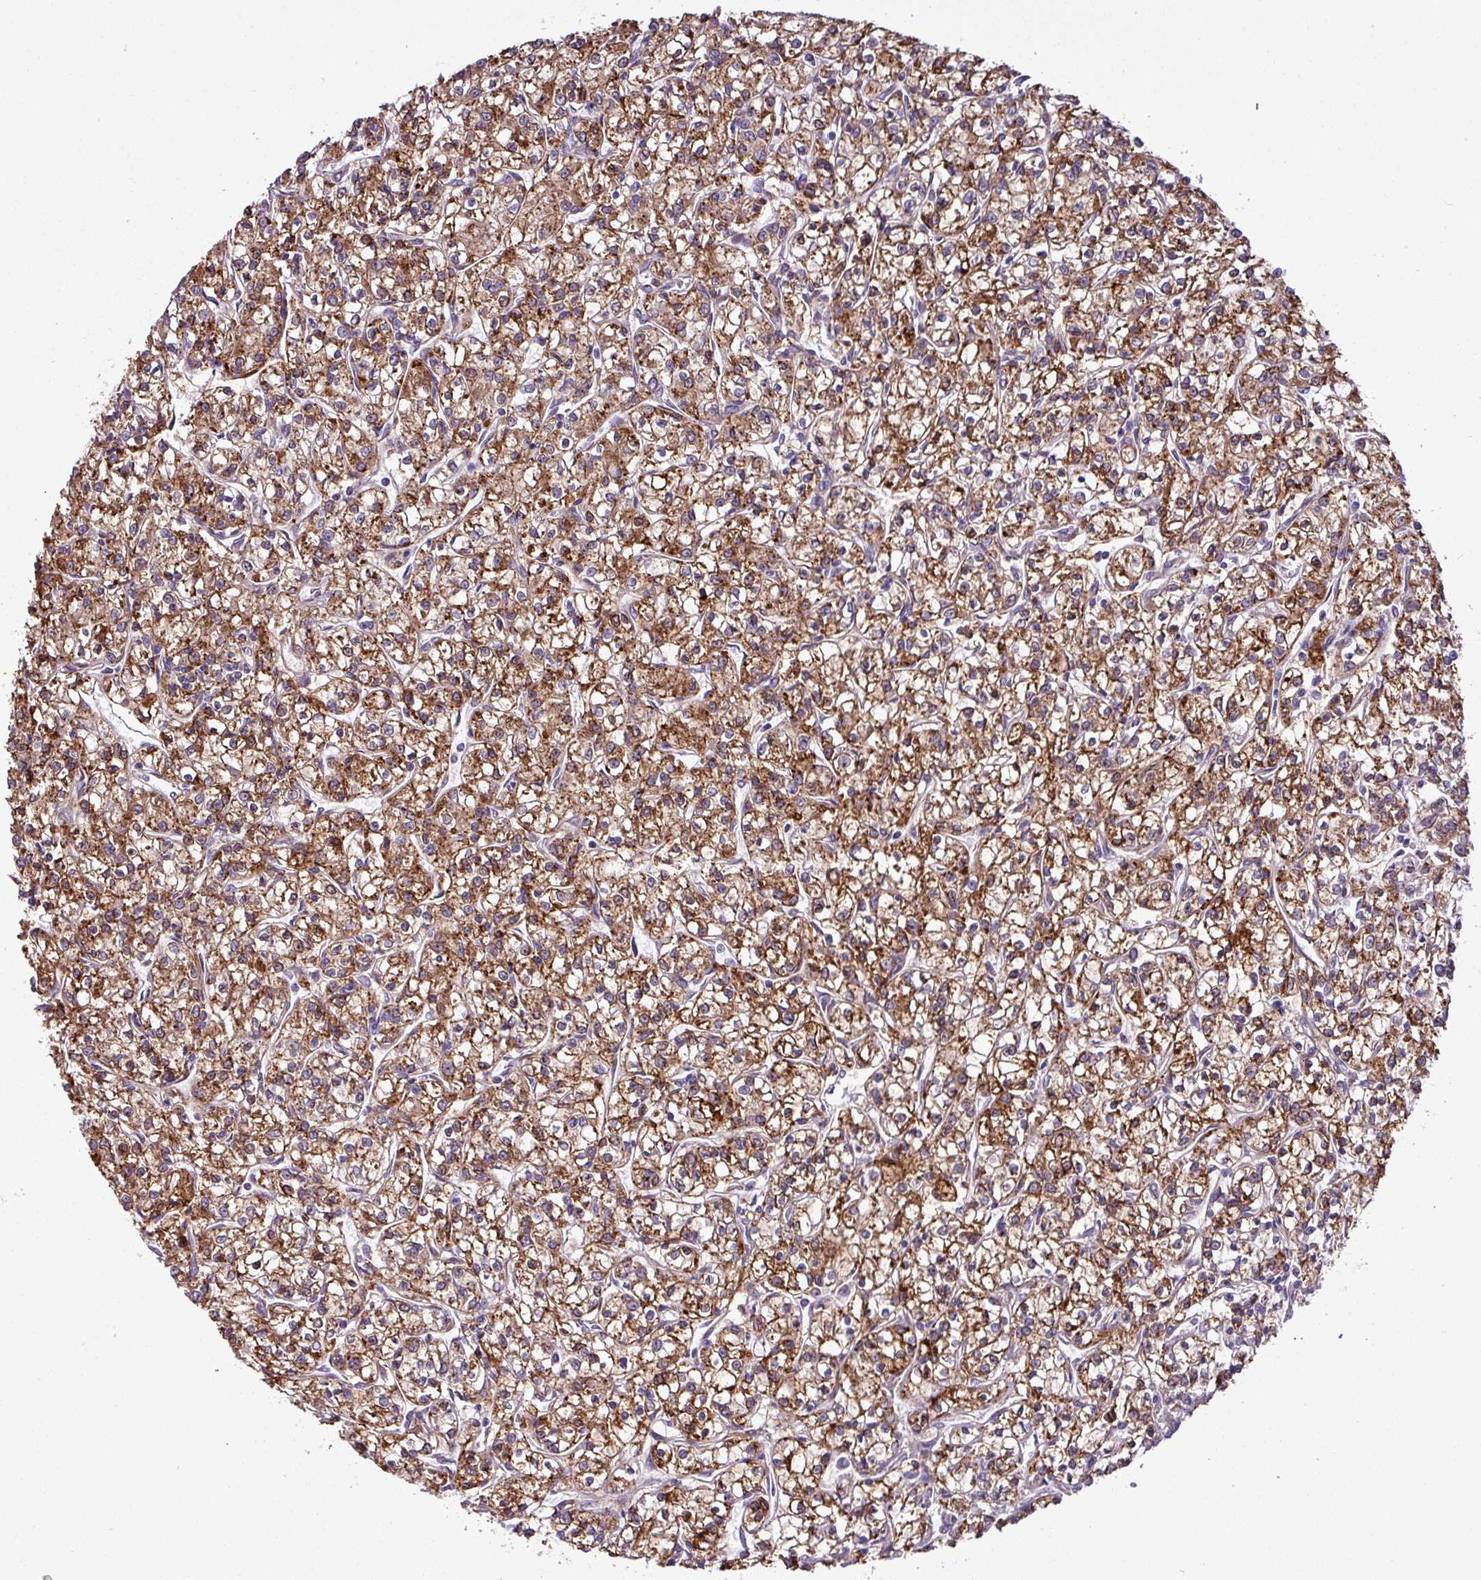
{"staining": {"intensity": "strong", "quantity": ">75%", "location": "cytoplasmic/membranous"}, "tissue": "renal cancer", "cell_type": "Tumor cells", "image_type": "cancer", "snomed": [{"axis": "morphology", "description": "Adenocarcinoma, NOS"}, {"axis": "topography", "description": "Kidney"}], "caption": "Immunohistochemistry of human renal cancer demonstrates high levels of strong cytoplasmic/membranous positivity in about >75% of tumor cells. Using DAB (brown) and hematoxylin (blue) stains, captured at high magnification using brightfield microscopy.", "gene": "XIAP", "patient": {"sex": "female", "age": 59}}